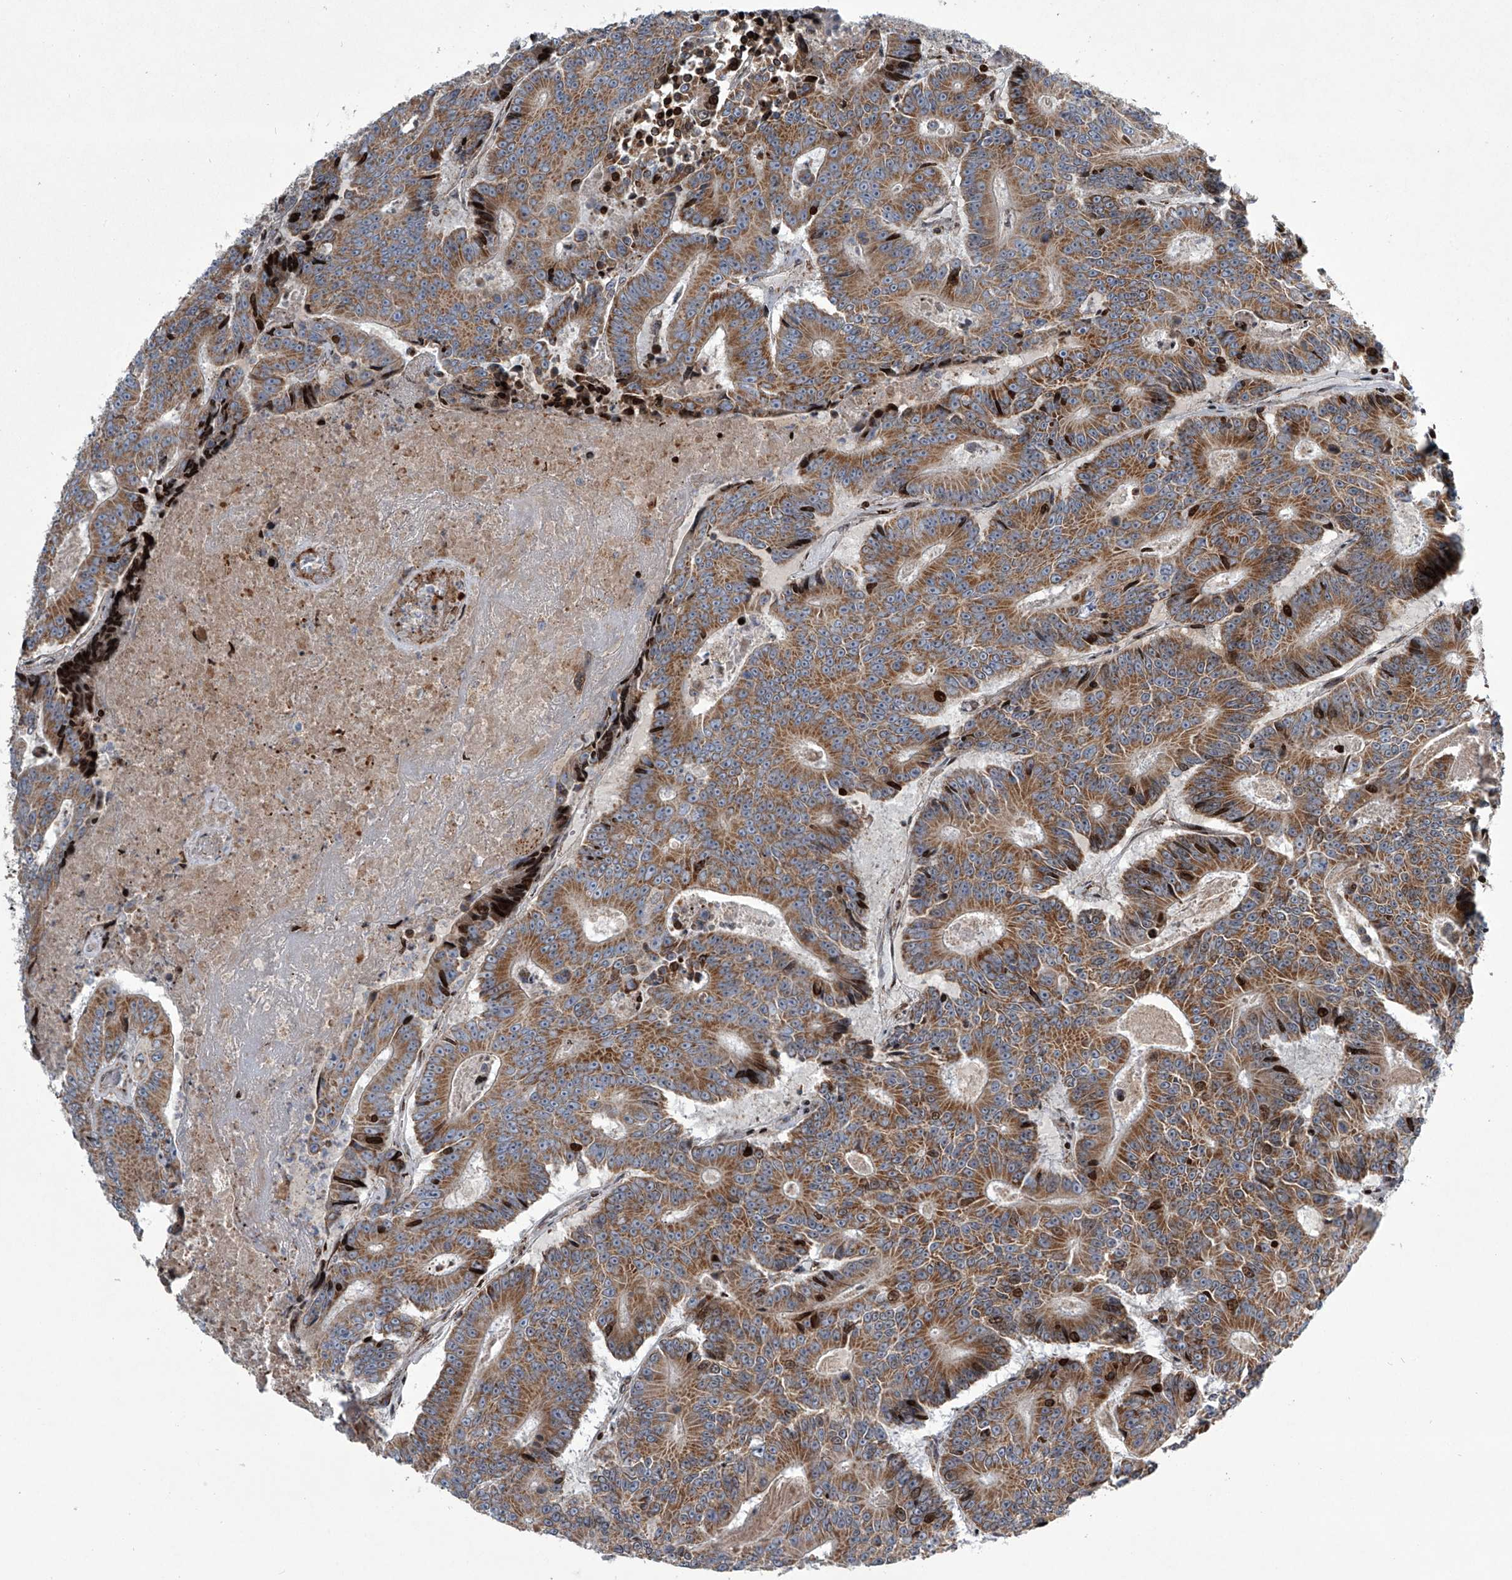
{"staining": {"intensity": "moderate", "quantity": ">75%", "location": "cytoplasmic/membranous,nuclear"}, "tissue": "colorectal cancer", "cell_type": "Tumor cells", "image_type": "cancer", "snomed": [{"axis": "morphology", "description": "Adenocarcinoma, NOS"}, {"axis": "topography", "description": "Colon"}], "caption": "Human colorectal adenocarcinoma stained with a brown dye exhibits moderate cytoplasmic/membranous and nuclear positive staining in approximately >75% of tumor cells.", "gene": "STRADA", "patient": {"sex": "male", "age": 83}}